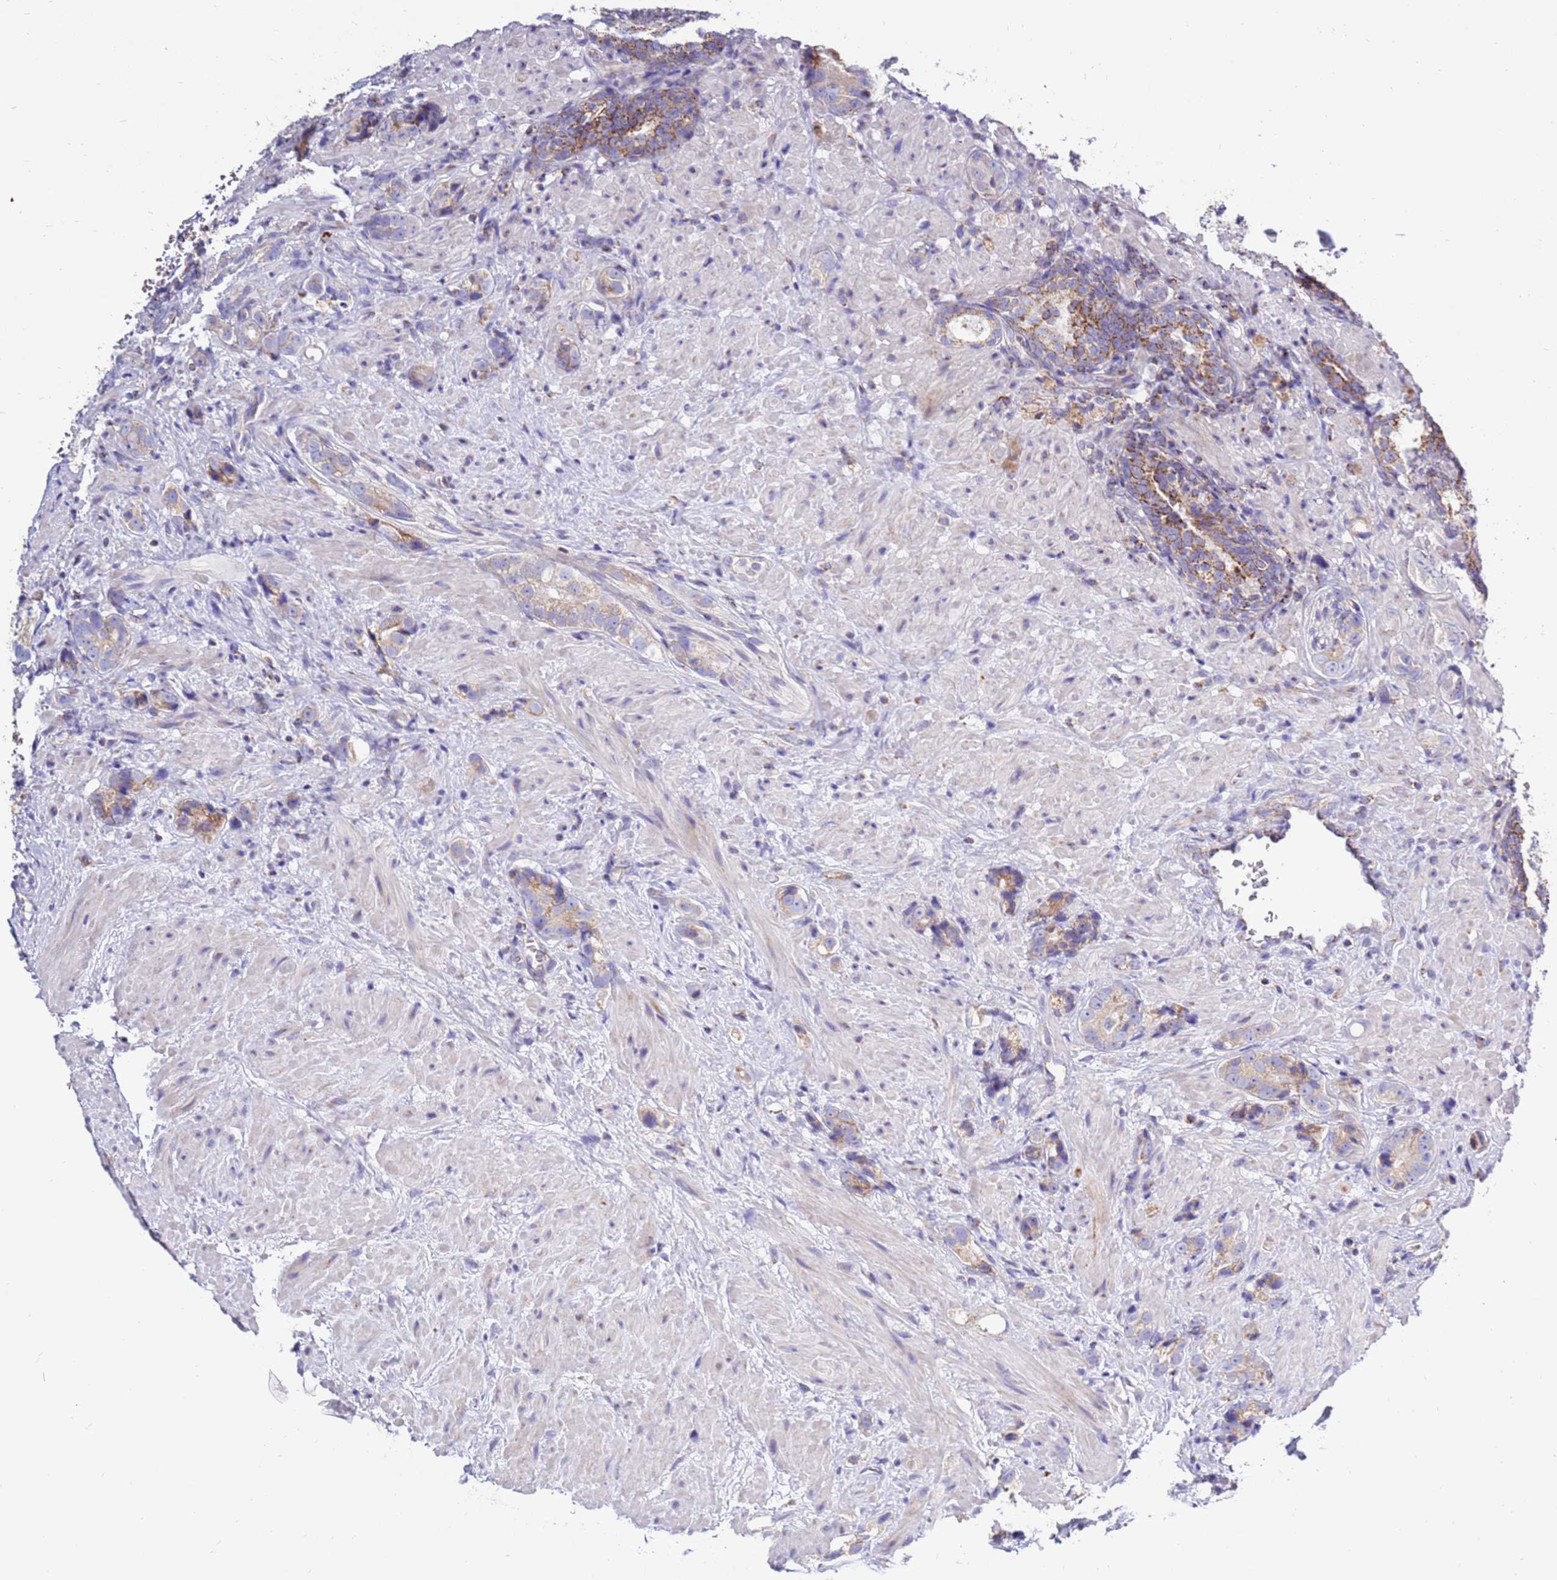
{"staining": {"intensity": "moderate", "quantity": "25%-75%", "location": "cytoplasmic/membranous"}, "tissue": "prostate cancer", "cell_type": "Tumor cells", "image_type": "cancer", "snomed": [{"axis": "morphology", "description": "Adenocarcinoma, High grade"}, {"axis": "topography", "description": "Prostate"}], "caption": "Immunohistochemical staining of human prostate high-grade adenocarcinoma demonstrates medium levels of moderate cytoplasmic/membranous protein expression in approximately 25%-75% of tumor cells. (IHC, brightfield microscopy, high magnification).", "gene": "IGF1R", "patient": {"sex": "male", "age": 63}}